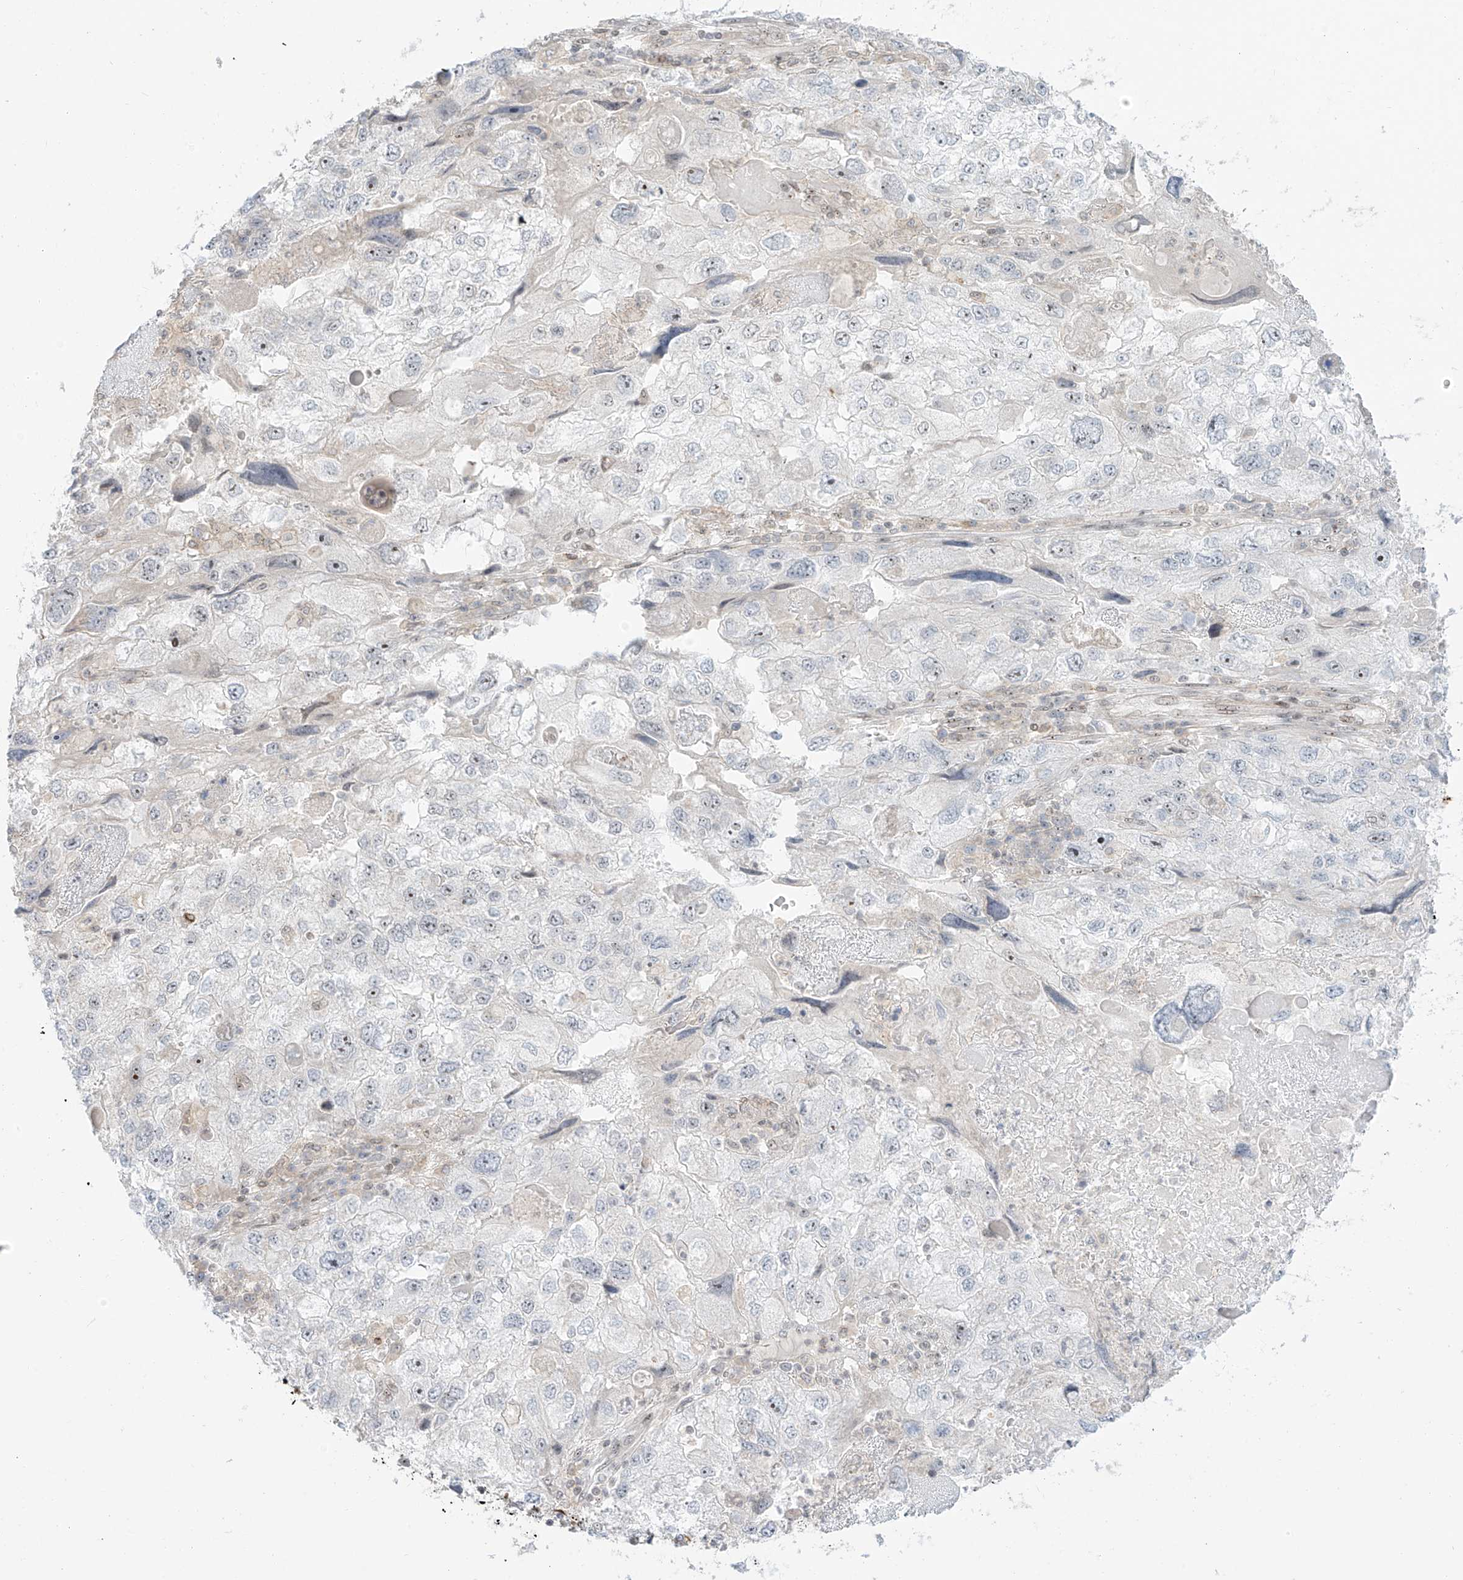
{"staining": {"intensity": "negative", "quantity": "none", "location": "none"}, "tissue": "endometrial cancer", "cell_type": "Tumor cells", "image_type": "cancer", "snomed": [{"axis": "morphology", "description": "Adenocarcinoma, NOS"}, {"axis": "topography", "description": "Endometrium"}], "caption": "An immunohistochemistry (IHC) photomicrograph of endometrial adenocarcinoma is shown. There is no staining in tumor cells of endometrial adenocarcinoma.", "gene": "ZNF512", "patient": {"sex": "female", "age": 49}}